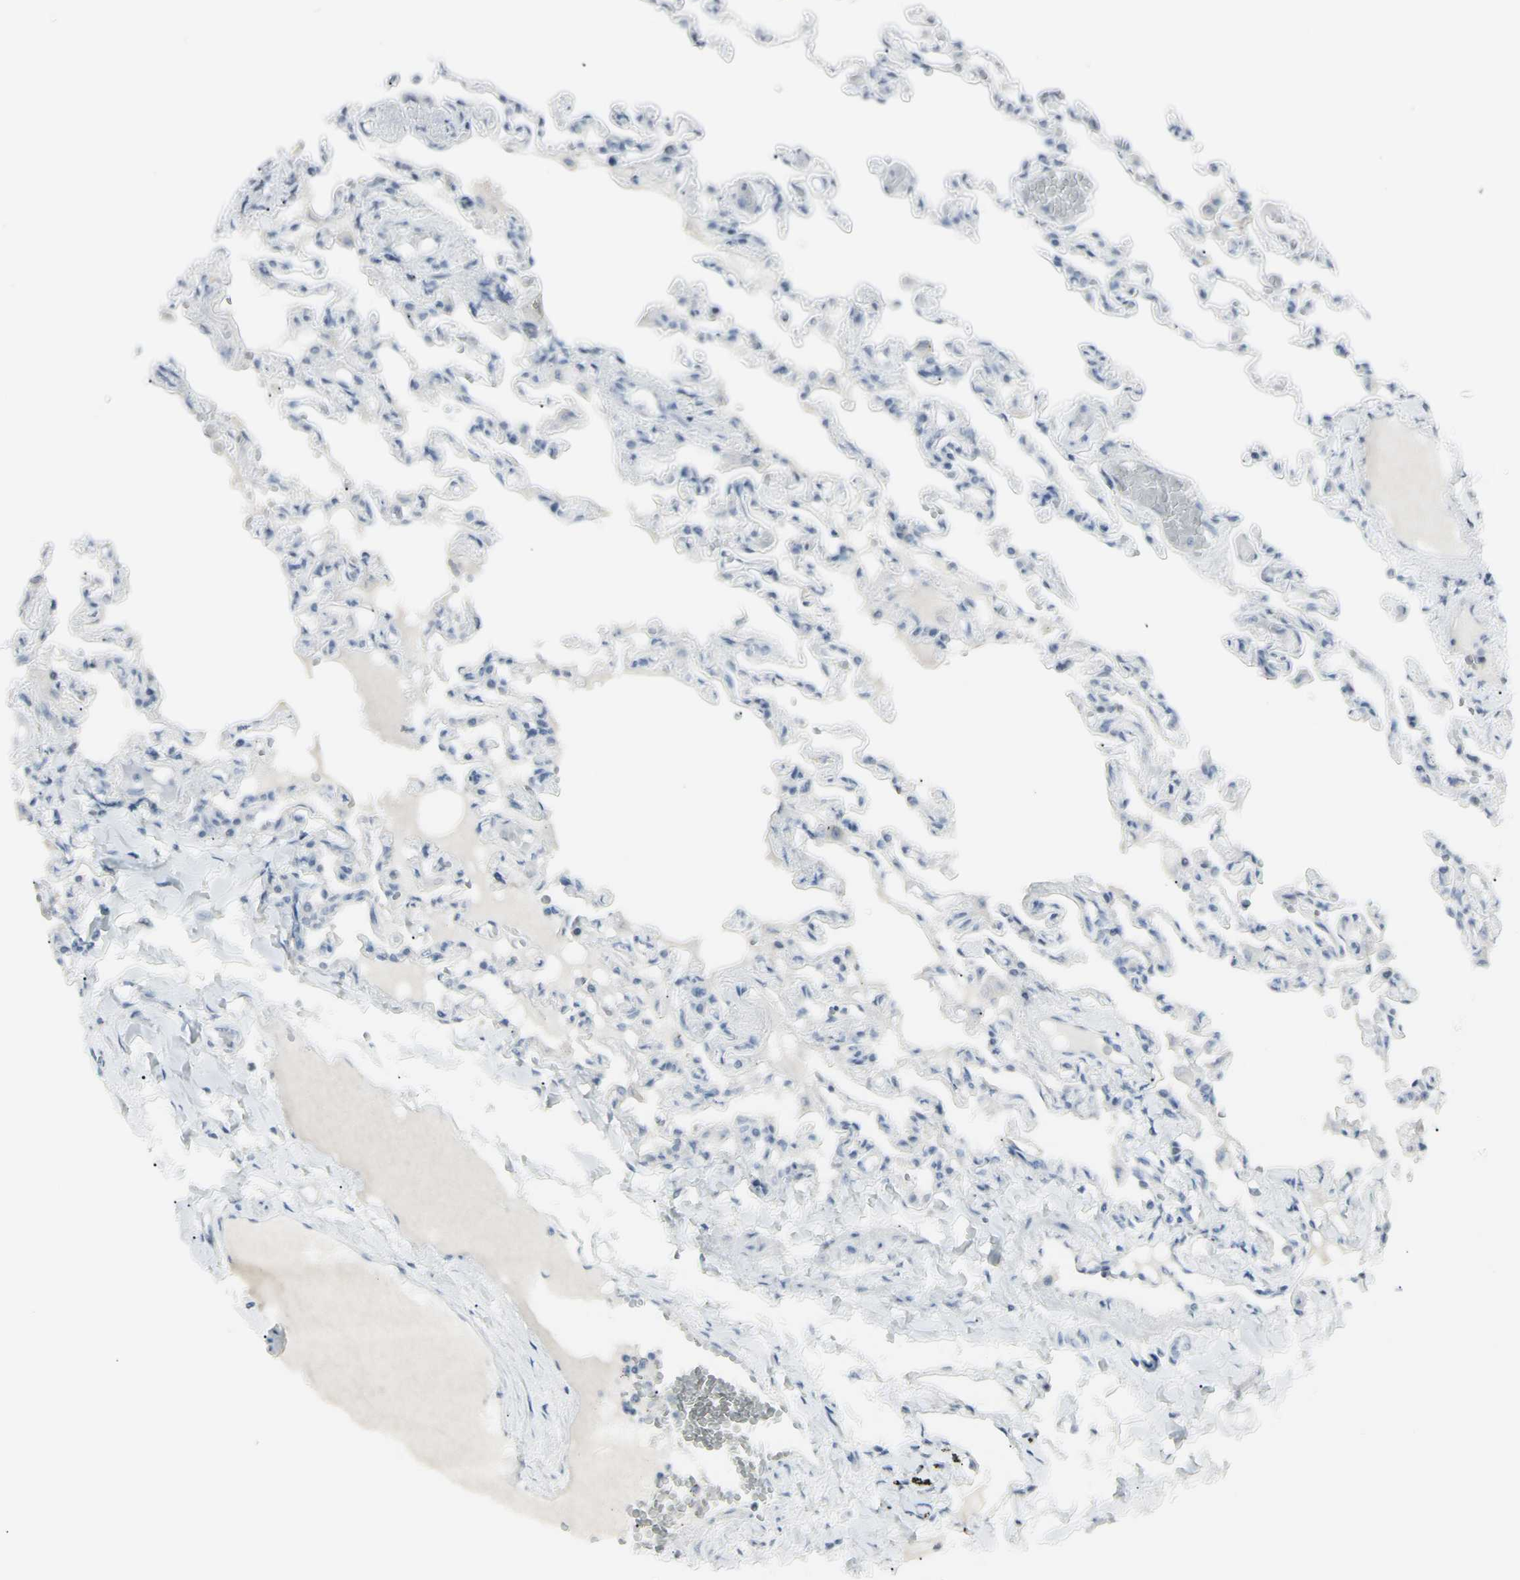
{"staining": {"intensity": "negative", "quantity": "none", "location": "none"}, "tissue": "lung", "cell_type": "Alveolar cells", "image_type": "normal", "snomed": [{"axis": "morphology", "description": "Normal tissue, NOS"}, {"axis": "topography", "description": "Lung"}], "caption": "This is an immunohistochemistry (IHC) micrograph of normal lung. There is no expression in alveolar cells.", "gene": "PIP", "patient": {"sex": "male", "age": 21}}